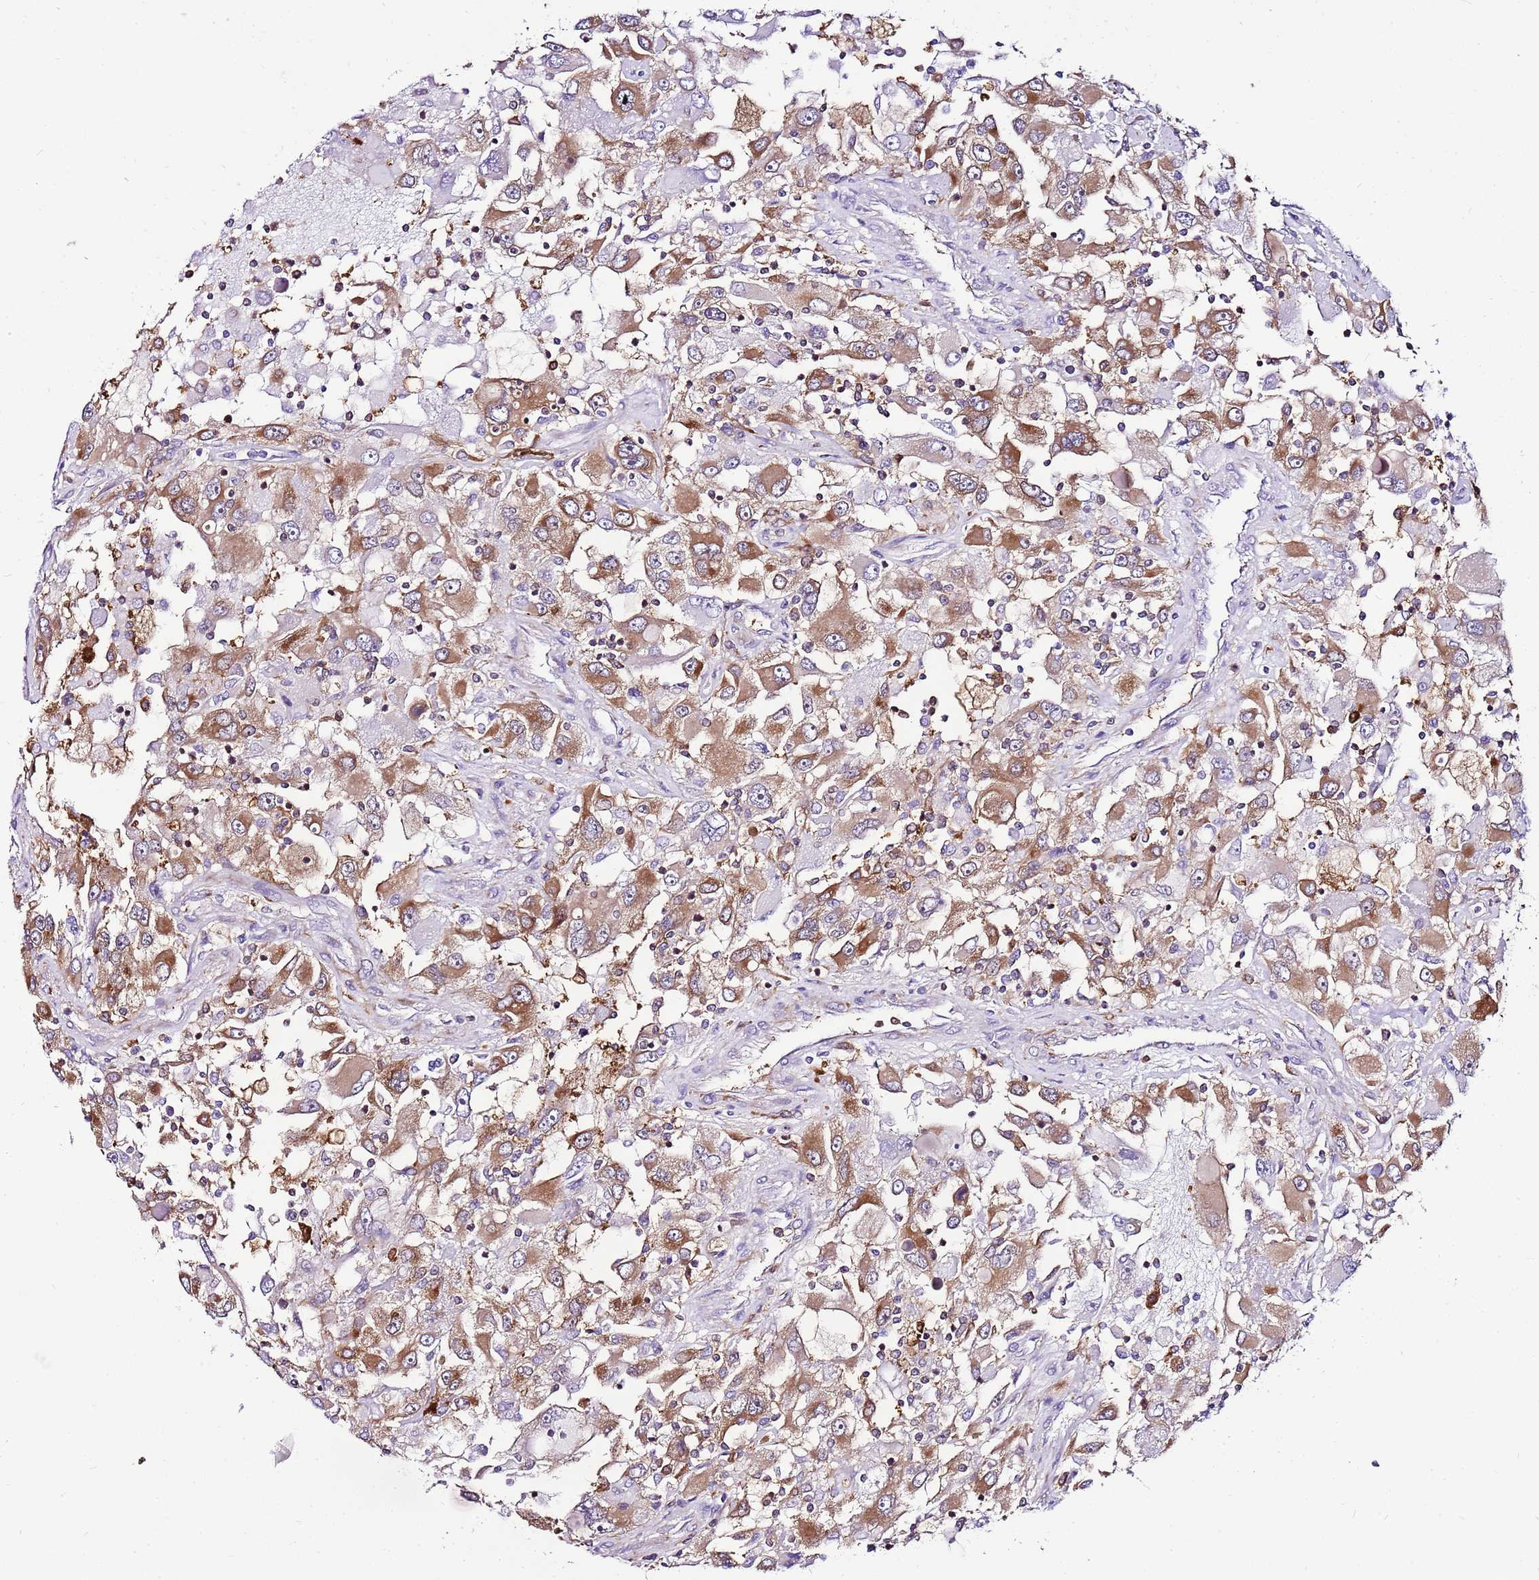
{"staining": {"intensity": "moderate", "quantity": ">75%", "location": "cytoplasmic/membranous"}, "tissue": "renal cancer", "cell_type": "Tumor cells", "image_type": "cancer", "snomed": [{"axis": "morphology", "description": "Adenocarcinoma, NOS"}, {"axis": "topography", "description": "Kidney"}], "caption": "This micrograph shows IHC staining of human renal adenocarcinoma, with medium moderate cytoplasmic/membranous staining in about >75% of tumor cells.", "gene": "ATXN2L", "patient": {"sex": "female", "age": 52}}